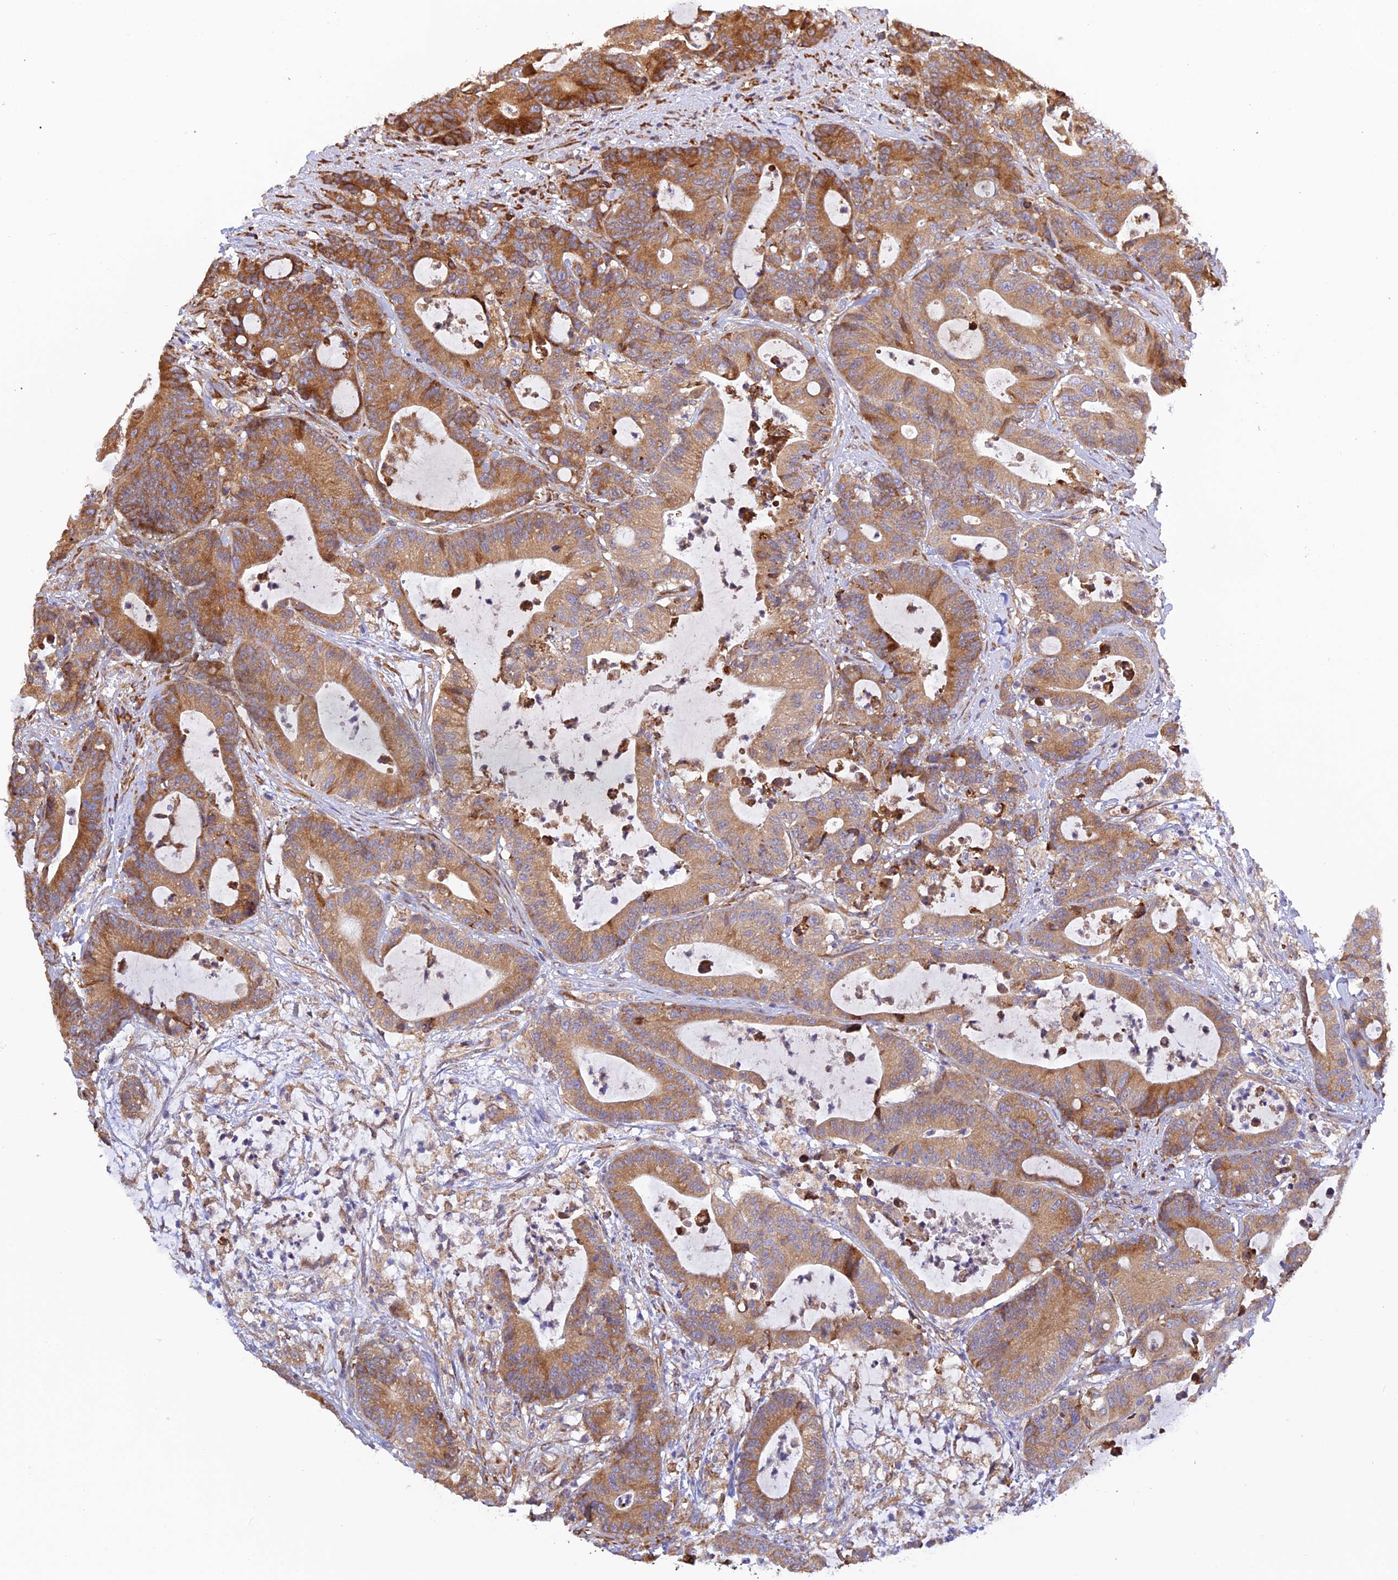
{"staining": {"intensity": "moderate", "quantity": ">75%", "location": "cytoplasmic/membranous"}, "tissue": "colorectal cancer", "cell_type": "Tumor cells", "image_type": "cancer", "snomed": [{"axis": "morphology", "description": "Adenocarcinoma, NOS"}, {"axis": "topography", "description": "Colon"}], "caption": "A brown stain highlights moderate cytoplasmic/membranous expression of a protein in human colorectal adenocarcinoma tumor cells.", "gene": "RPL5", "patient": {"sex": "female", "age": 84}}